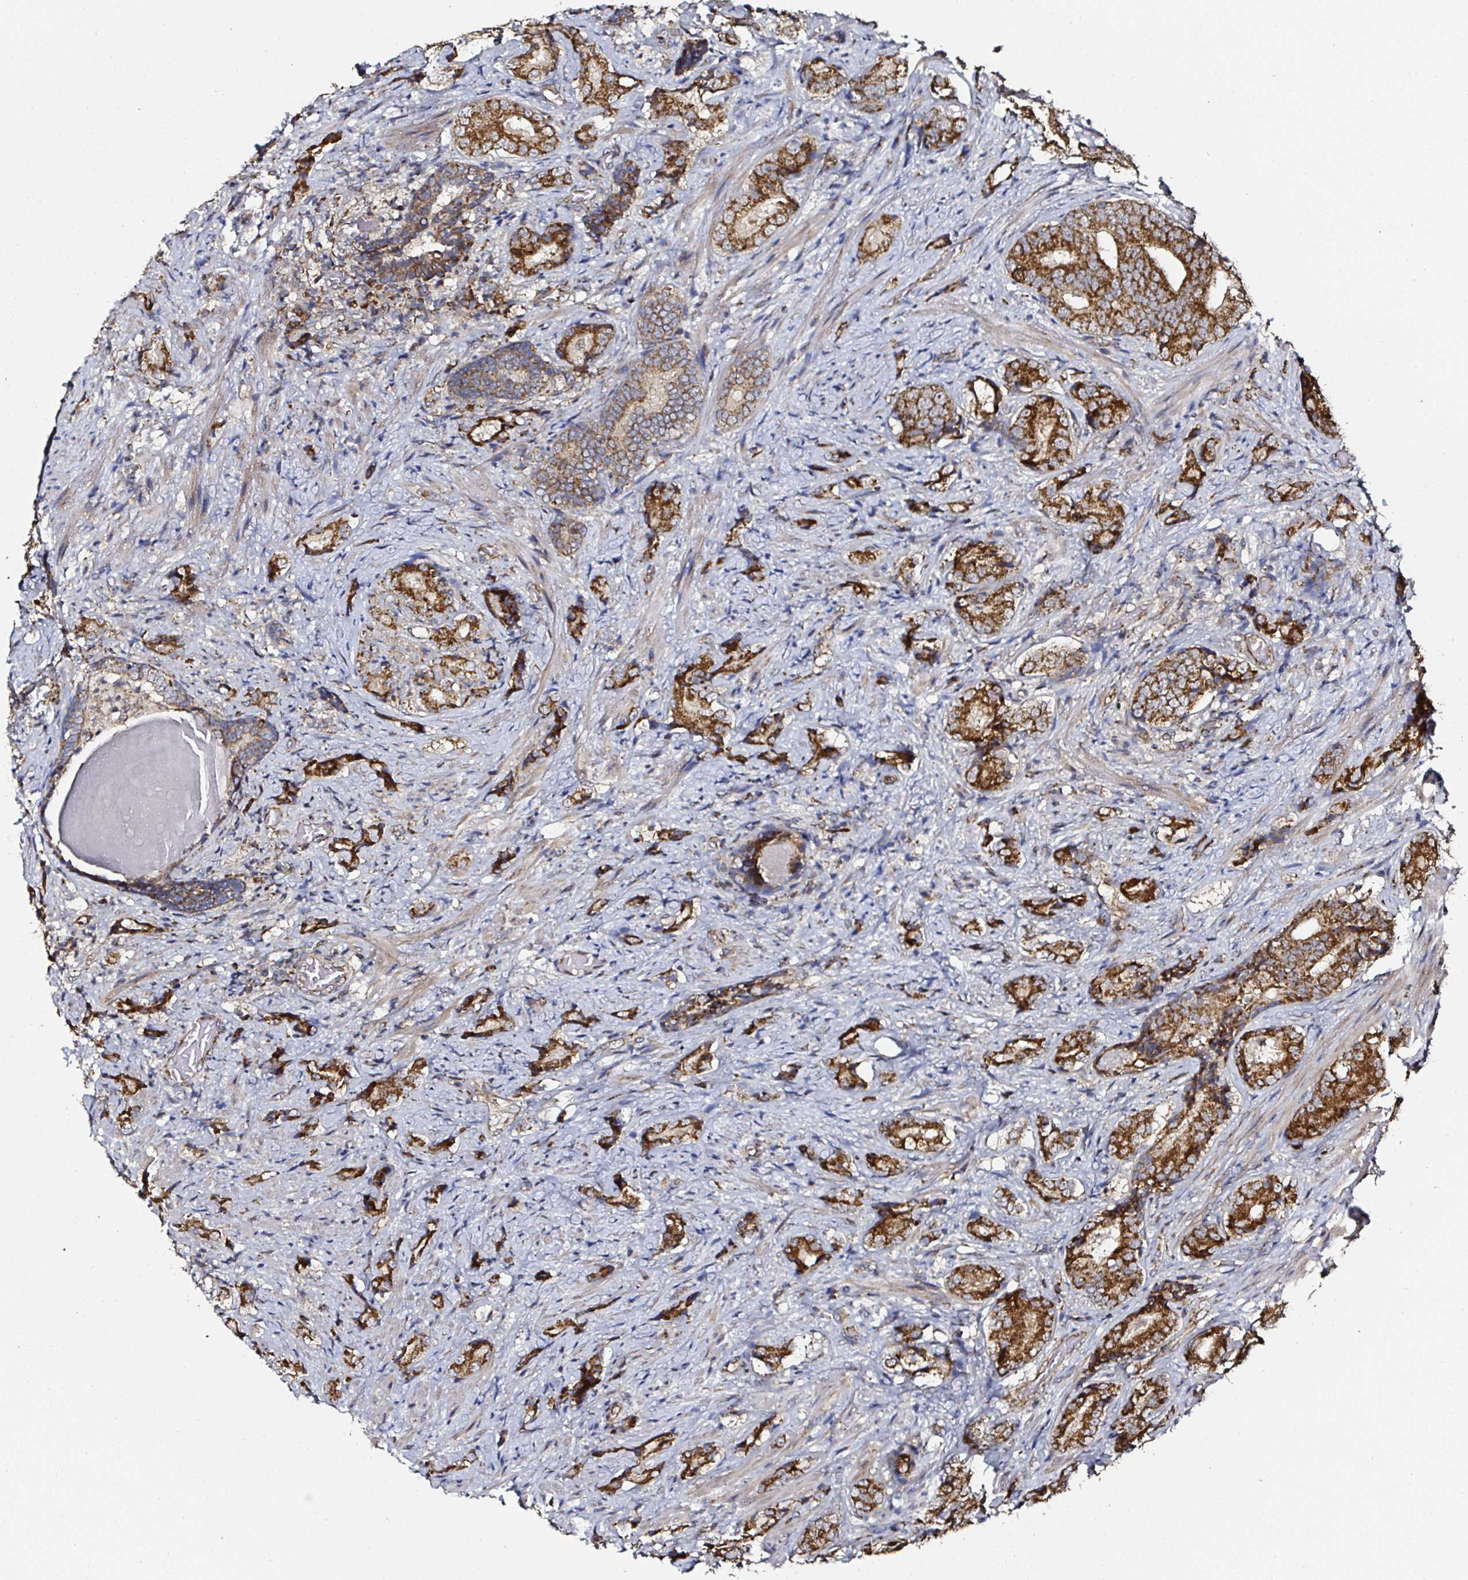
{"staining": {"intensity": "strong", "quantity": ">75%", "location": "cytoplasmic/membranous"}, "tissue": "prostate cancer", "cell_type": "Tumor cells", "image_type": "cancer", "snomed": [{"axis": "morphology", "description": "Adenocarcinoma, High grade"}, {"axis": "topography", "description": "Prostate"}], "caption": "The micrograph exhibits a brown stain indicating the presence of a protein in the cytoplasmic/membranous of tumor cells in prostate cancer (high-grade adenocarcinoma). Immunohistochemistry stains the protein of interest in brown and the nuclei are stained blue.", "gene": "ATAD3B", "patient": {"sex": "male", "age": 62}}